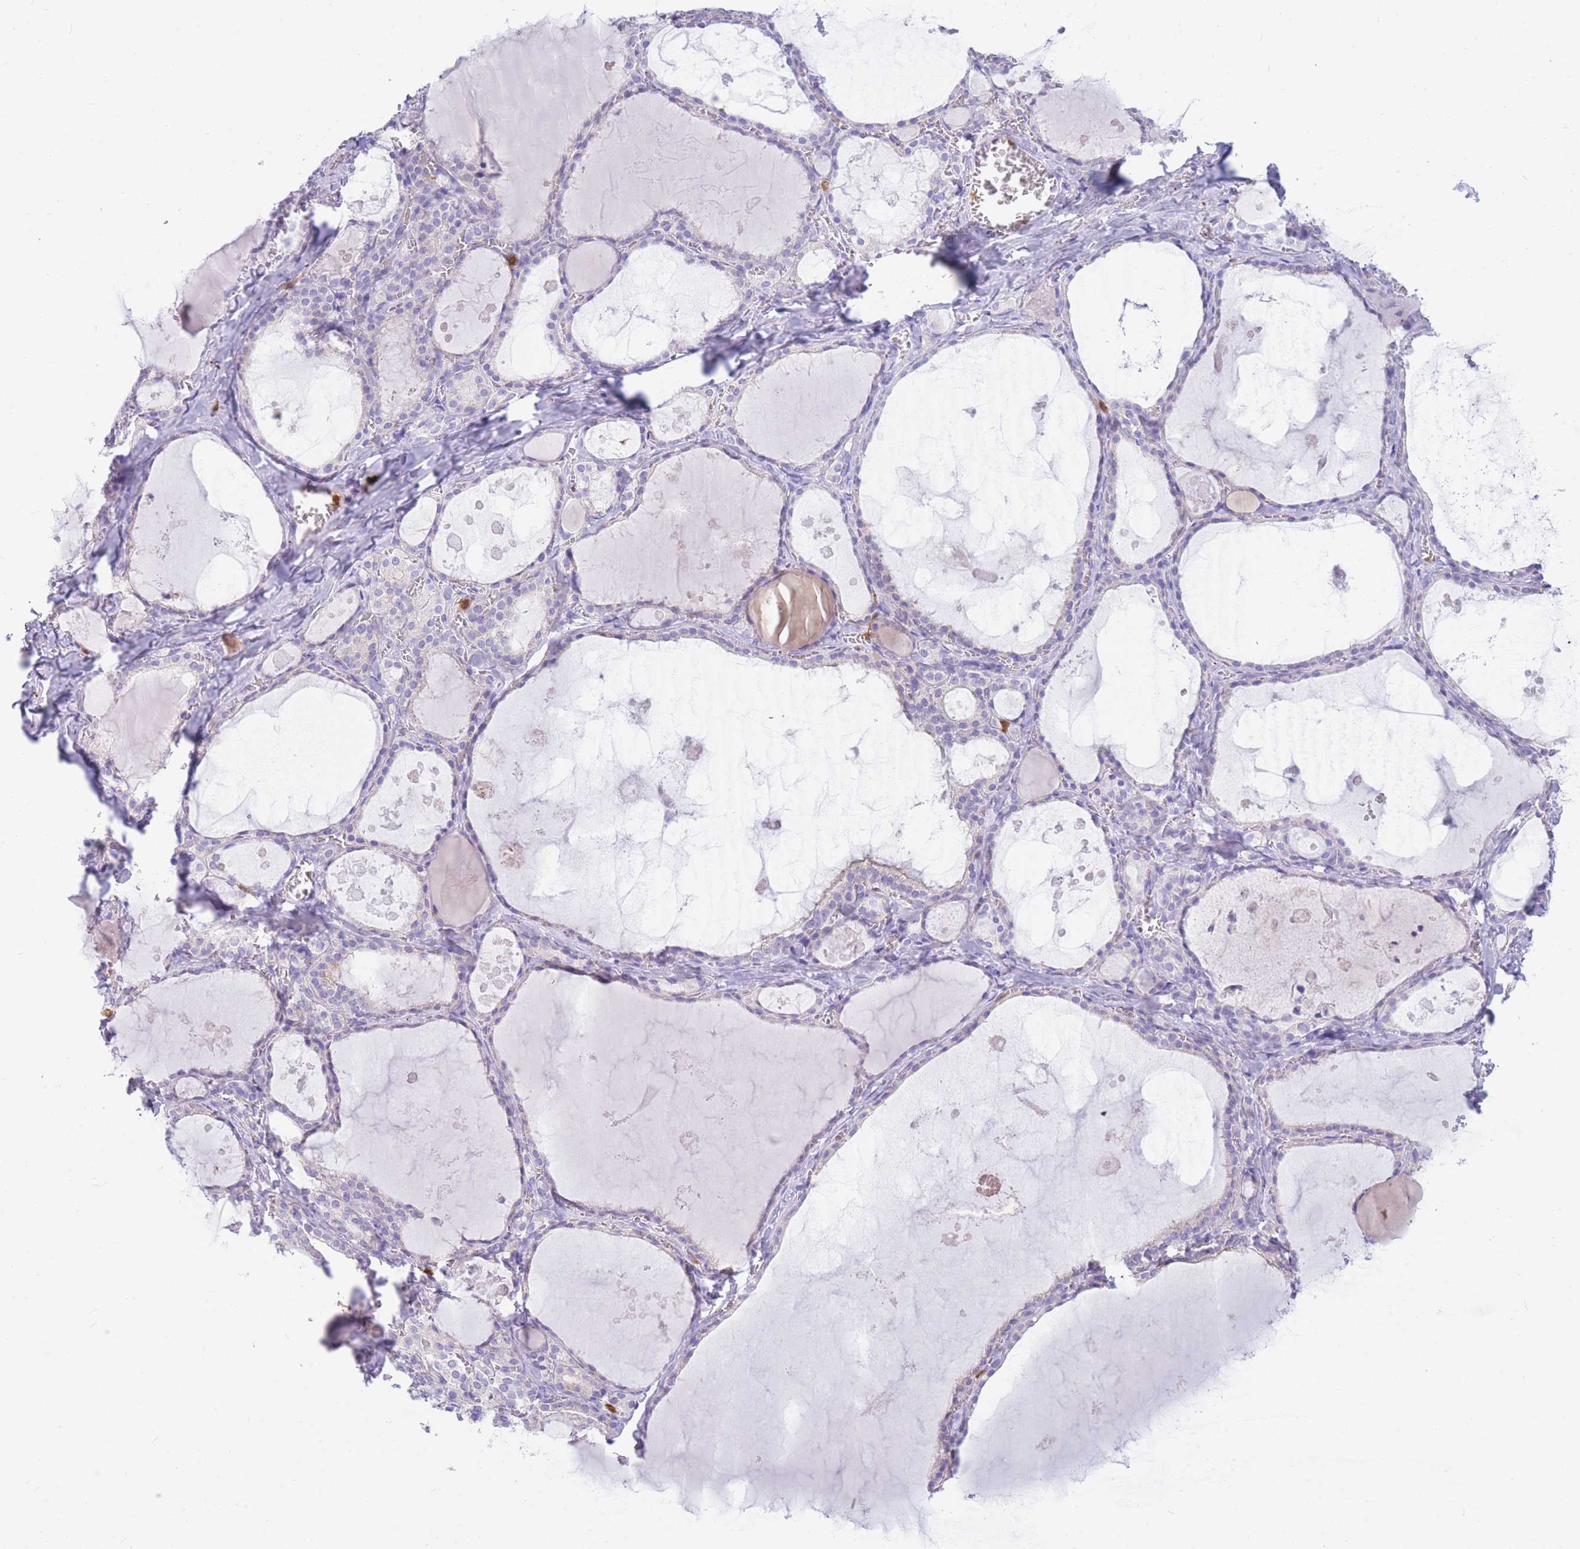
{"staining": {"intensity": "negative", "quantity": "none", "location": "none"}, "tissue": "thyroid gland", "cell_type": "Glandular cells", "image_type": "normal", "snomed": [{"axis": "morphology", "description": "Normal tissue, NOS"}, {"axis": "topography", "description": "Thyroid gland"}], "caption": "Glandular cells show no significant protein staining in benign thyroid gland. Nuclei are stained in blue.", "gene": "TPSAB1", "patient": {"sex": "male", "age": 56}}